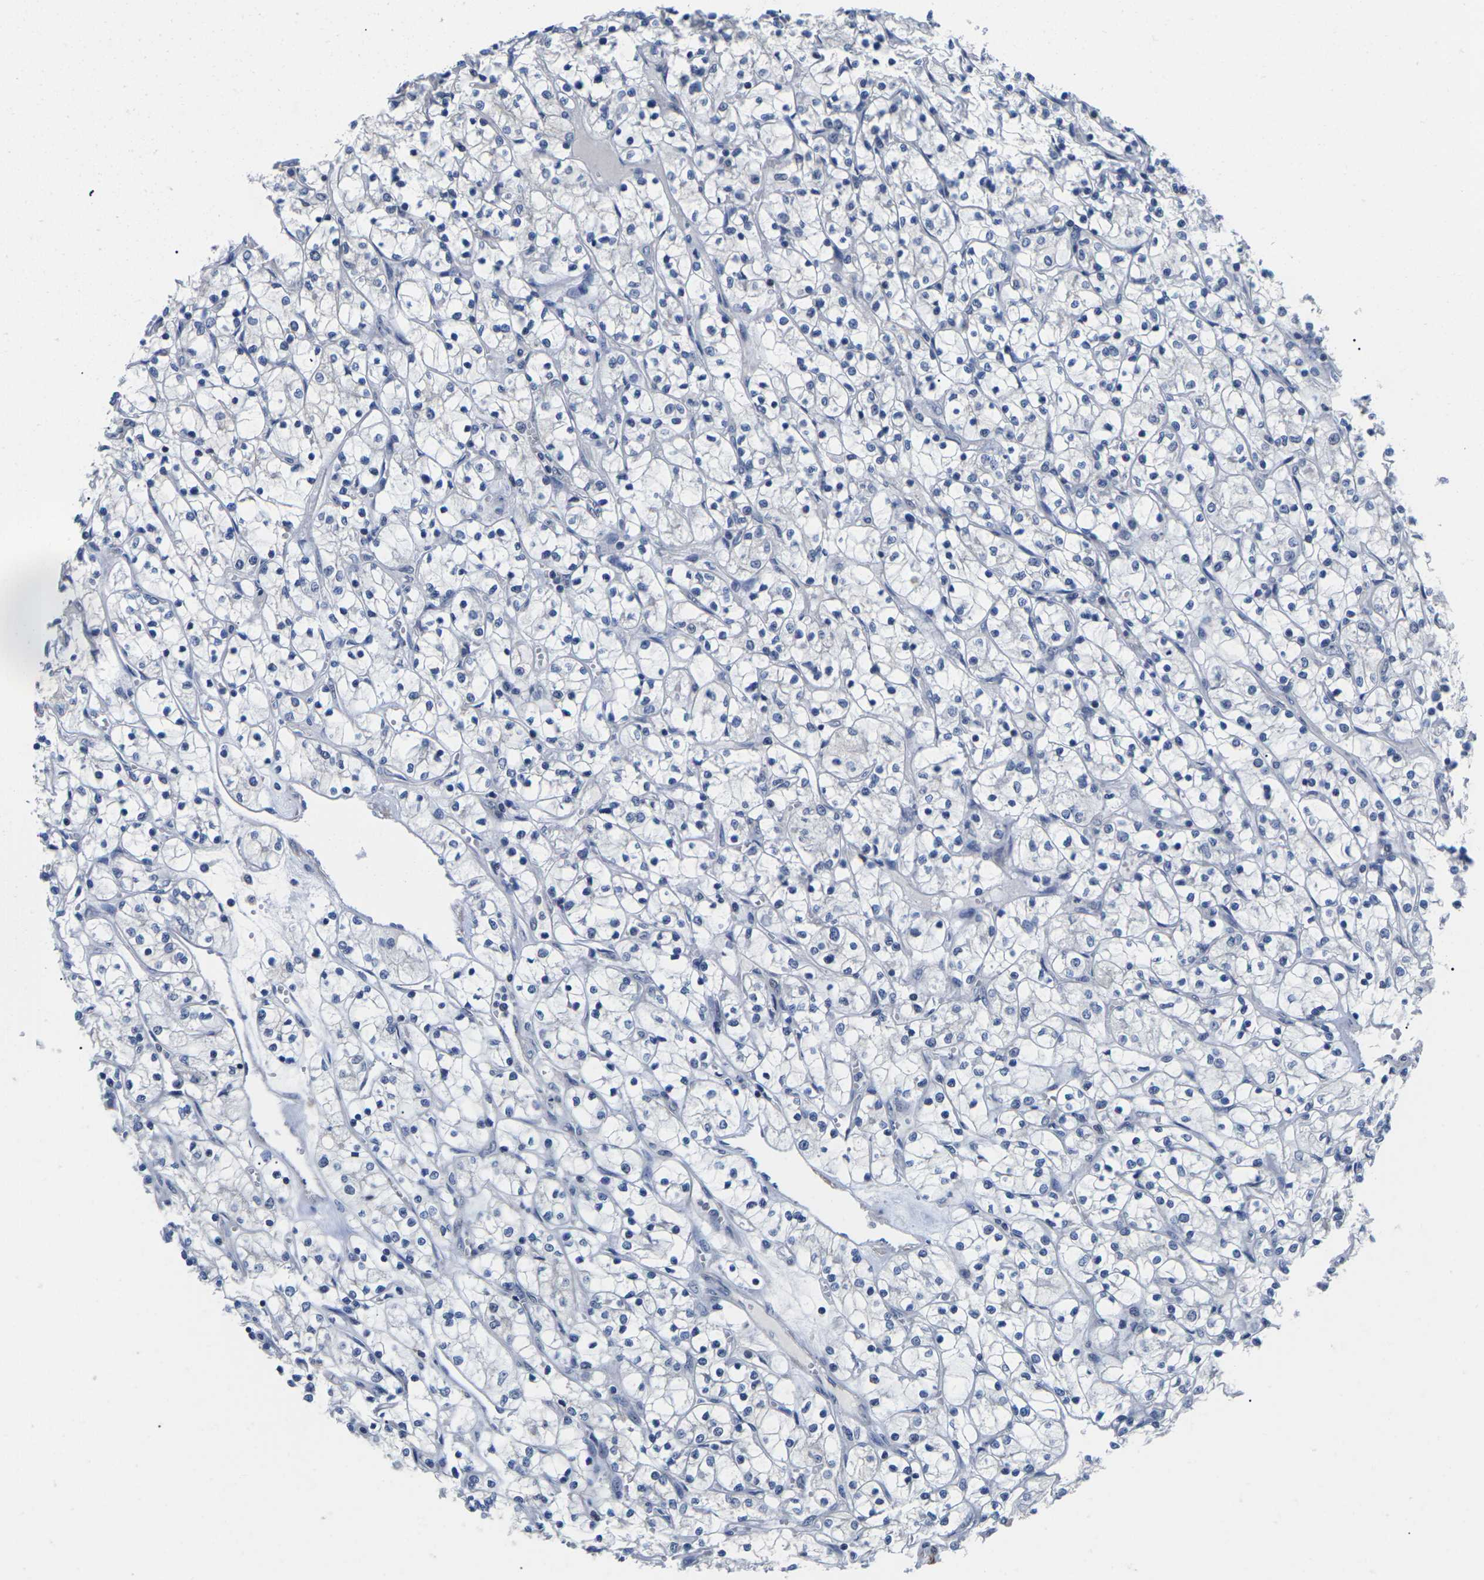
{"staining": {"intensity": "negative", "quantity": "none", "location": "none"}, "tissue": "renal cancer", "cell_type": "Tumor cells", "image_type": "cancer", "snomed": [{"axis": "morphology", "description": "Adenocarcinoma, NOS"}, {"axis": "topography", "description": "Kidney"}], "caption": "Tumor cells show no significant positivity in renal adenocarcinoma. (DAB immunohistochemistry (IHC) visualized using brightfield microscopy, high magnification).", "gene": "ST6GAL2", "patient": {"sex": "female", "age": 69}}